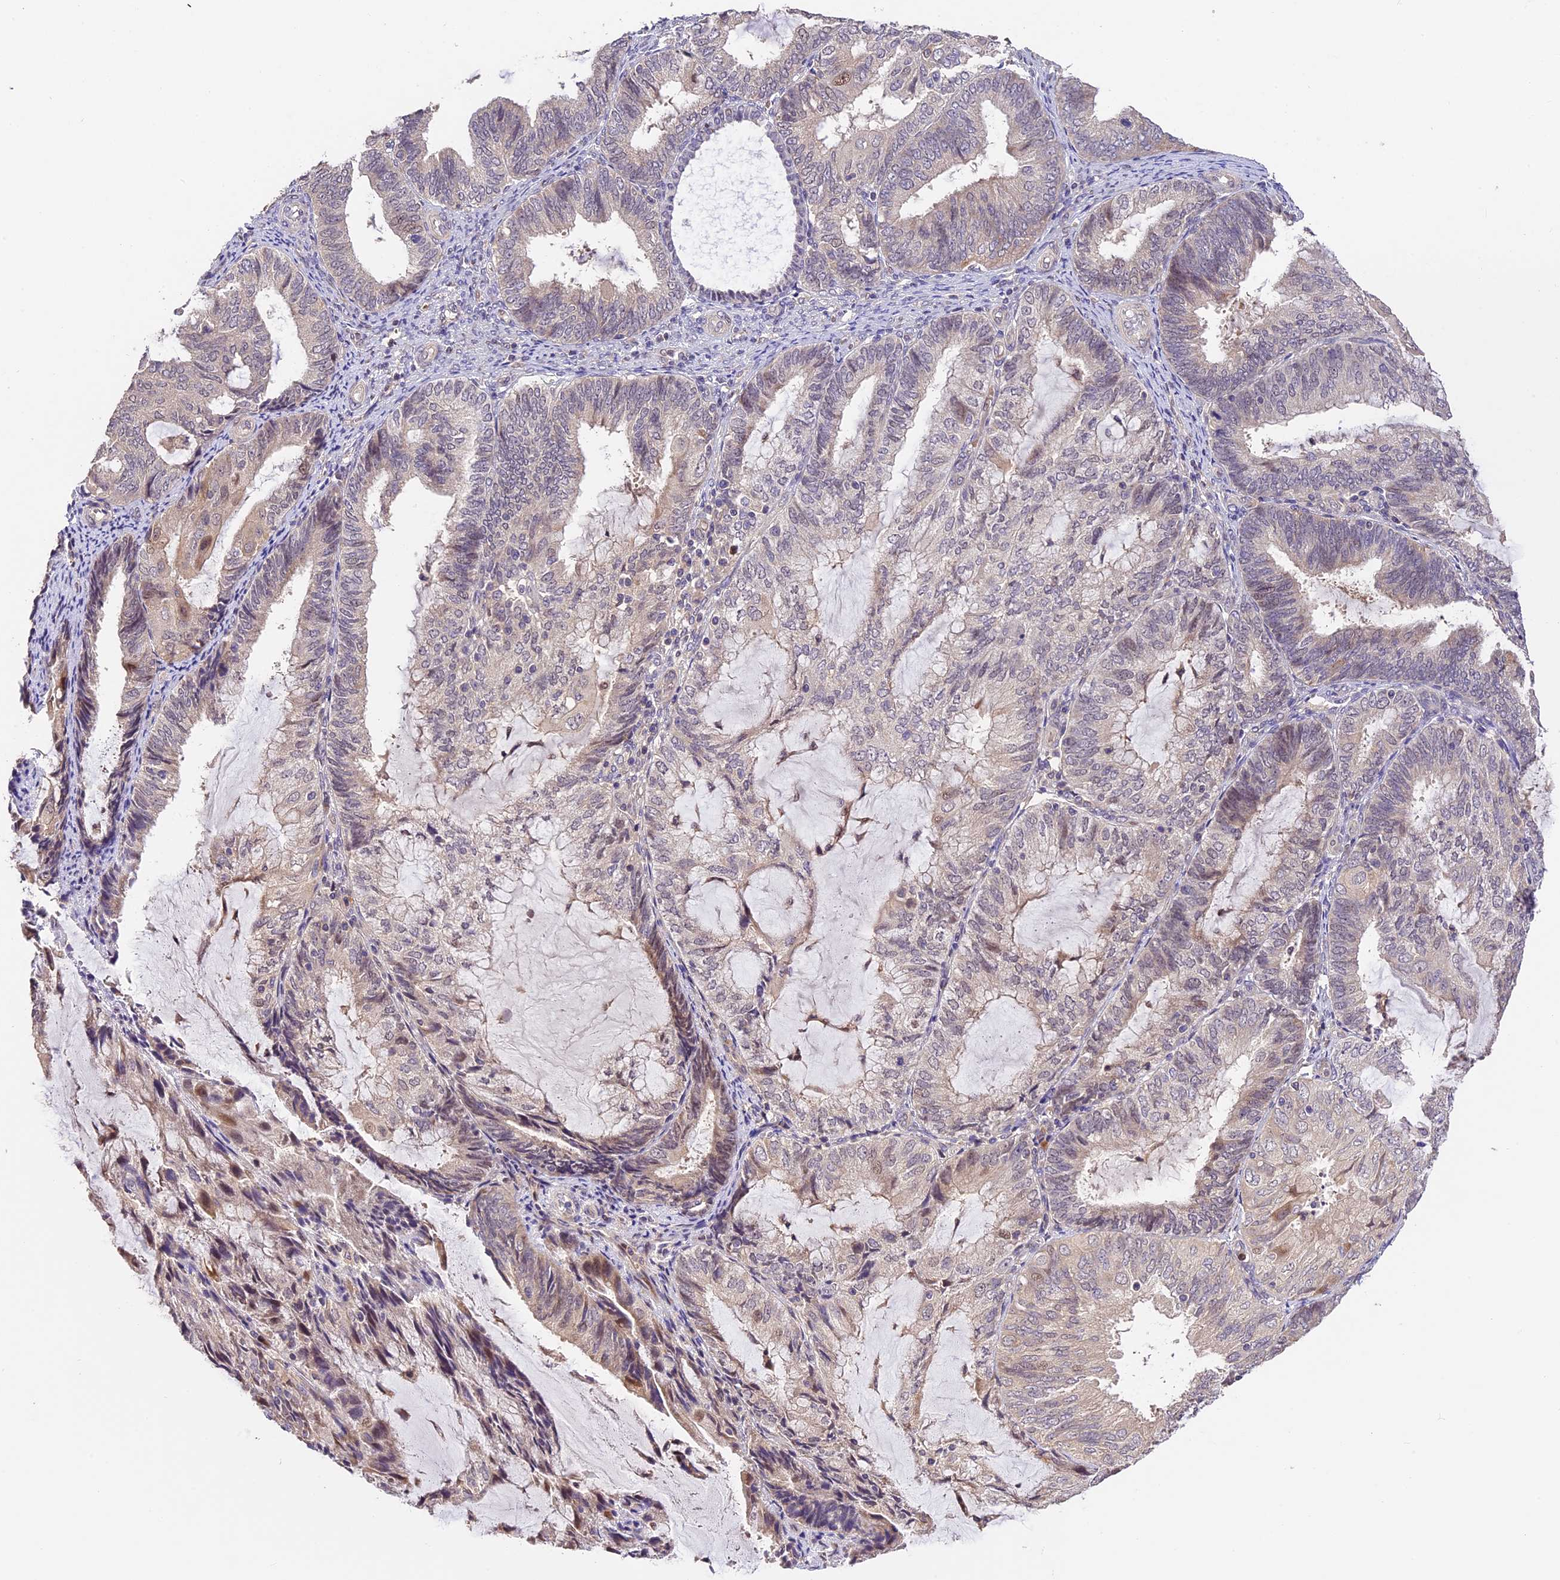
{"staining": {"intensity": "weak", "quantity": ">75%", "location": "cytoplasmic/membranous"}, "tissue": "endometrial cancer", "cell_type": "Tumor cells", "image_type": "cancer", "snomed": [{"axis": "morphology", "description": "Adenocarcinoma, NOS"}, {"axis": "topography", "description": "Endometrium"}], "caption": "A histopathology image of endometrial adenocarcinoma stained for a protein shows weak cytoplasmic/membranous brown staining in tumor cells.", "gene": "DGKH", "patient": {"sex": "female", "age": 81}}